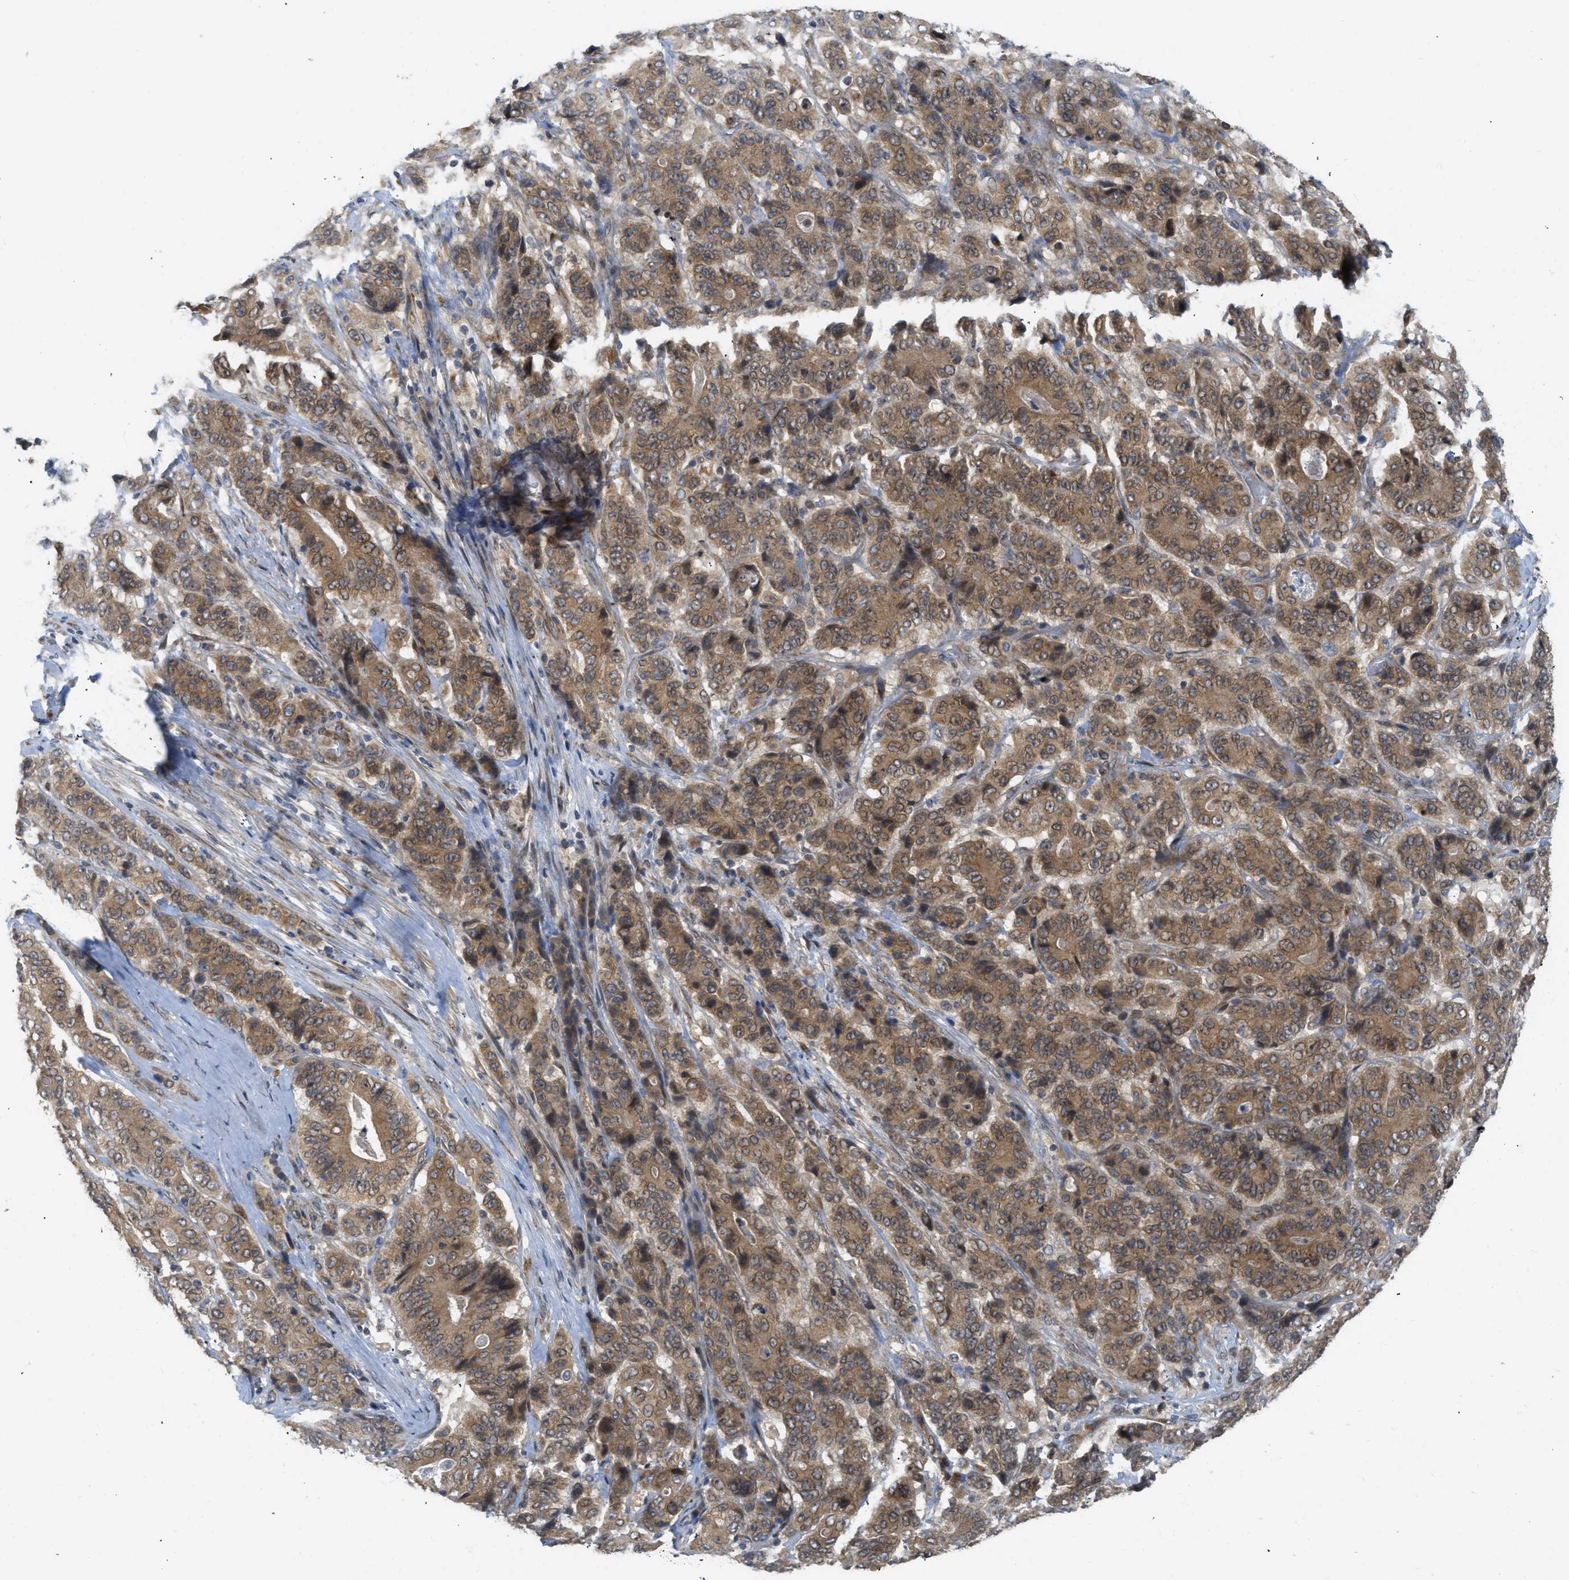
{"staining": {"intensity": "moderate", "quantity": ">75%", "location": "cytoplasmic/membranous"}, "tissue": "stomach cancer", "cell_type": "Tumor cells", "image_type": "cancer", "snomed": [{"axis": "morphology", "description": "Adenocarcinoma, NOS"}, {"axis": "topography", "description": "Stomach"}], "caption": "A micrograph of stomach adenocarcinoma stained for a protein shows moderate cytoplasmic/membranous brown staining in tumor cells.", "gene": "EIF2AK3", "patient": {"sex": "female", "age": 73}}